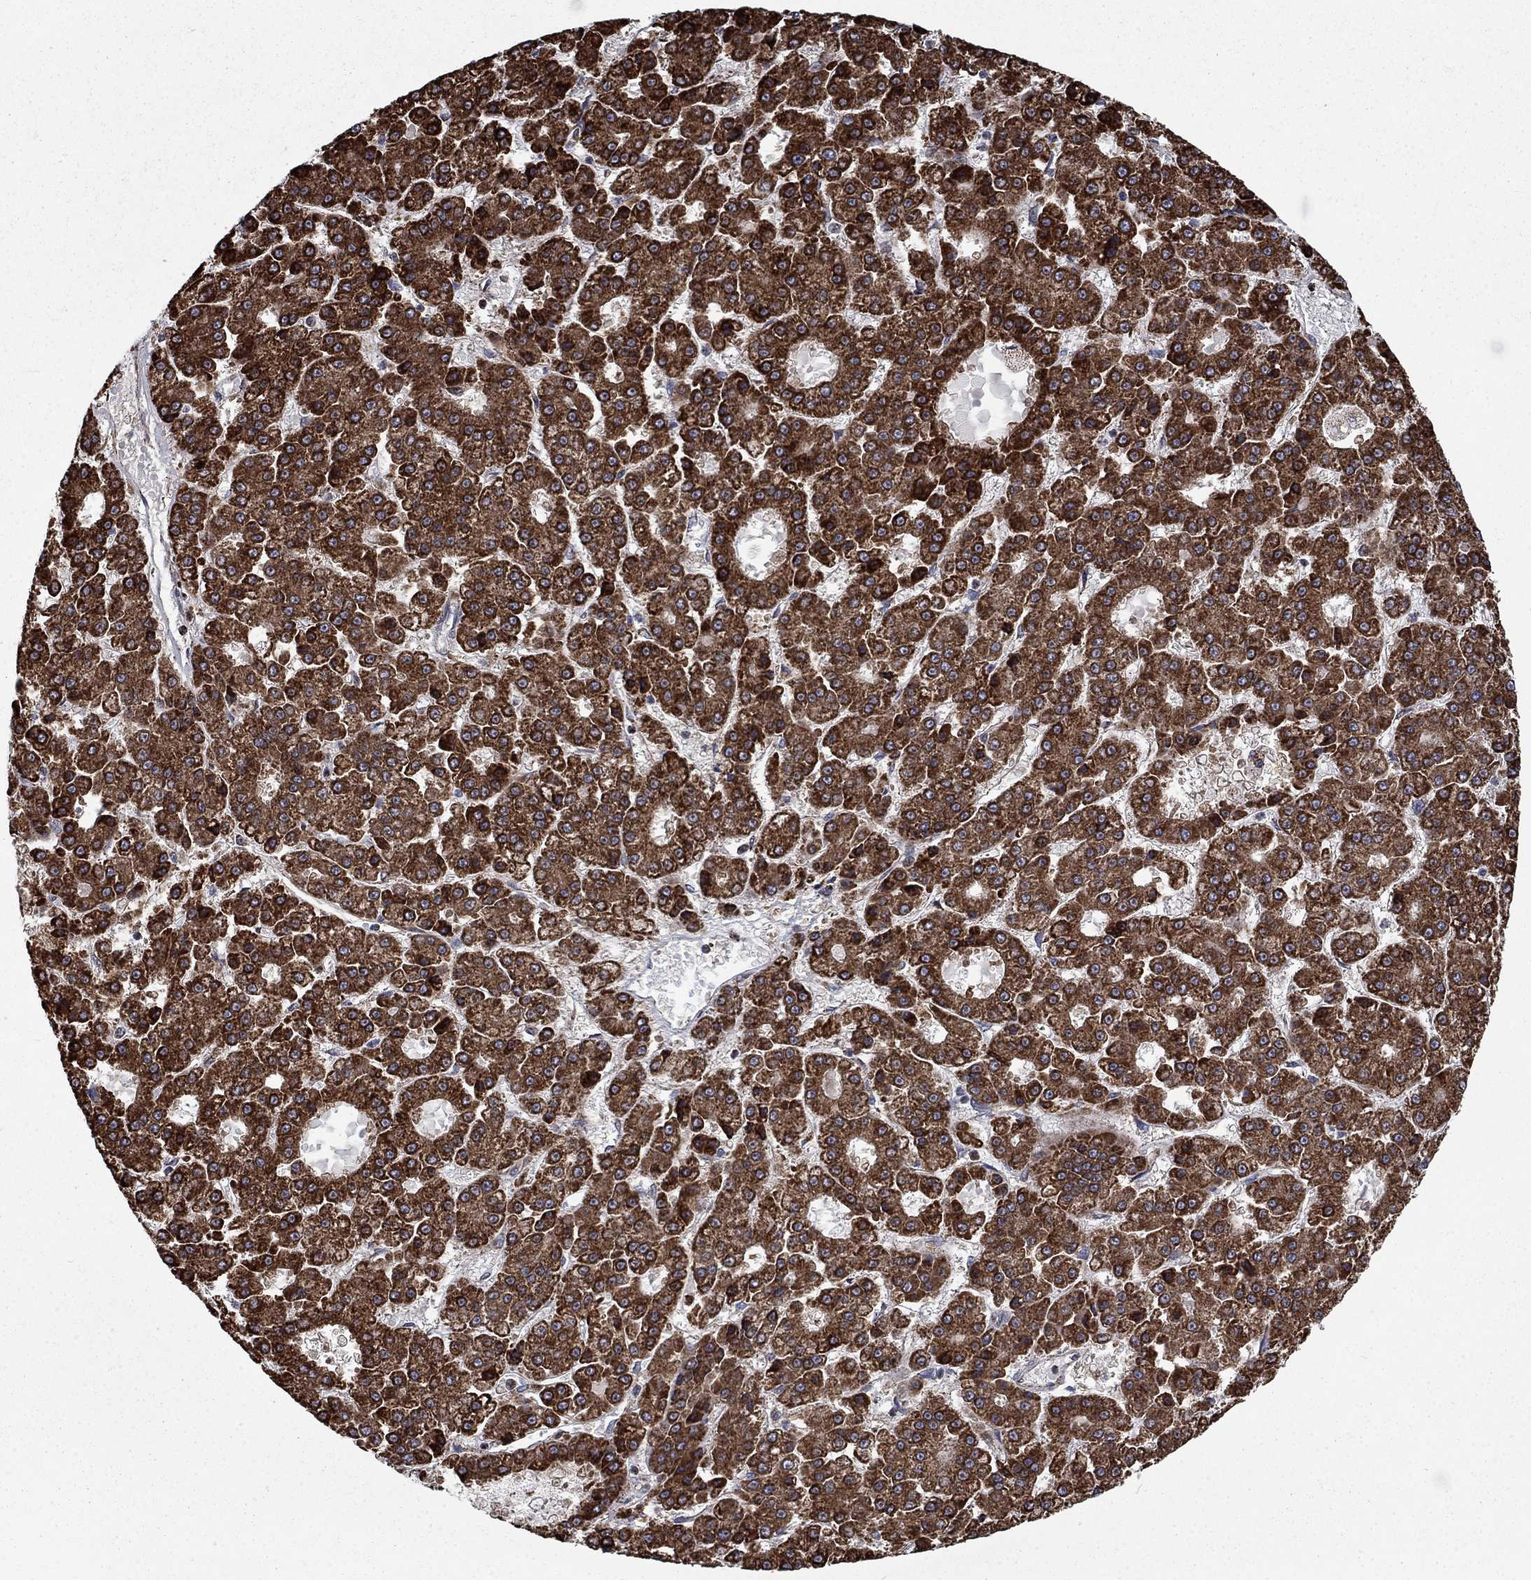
{"staining": {"intensity": "strong", "quantity": ">75%", "location": "cytoplasmic/membranous"}, "tissue": "liver cancer", "cell_type": "Tumor cells", "image_type": "cancer", "snomed": [{"axis": "morphology", "description": "Carcinoma, Hepatocellular, NOS"}, {"axis": "topography", "description": "Liver"}], "caption": "Immunohistochemical staining of human hepatocellular carcinoma (liver) displays strong cytoplasmic/membranous protein staining in approximately >75% of tumor cells. The staining was performed using DAB (3,3'-diaminobenzidine) to visualize the protein expression in brown, while the nuclei were stained in blue with hematoxylin (Magnification: 20x).", "gene": "MOAP1", "patient": {"sex": "male", "age": 70}}